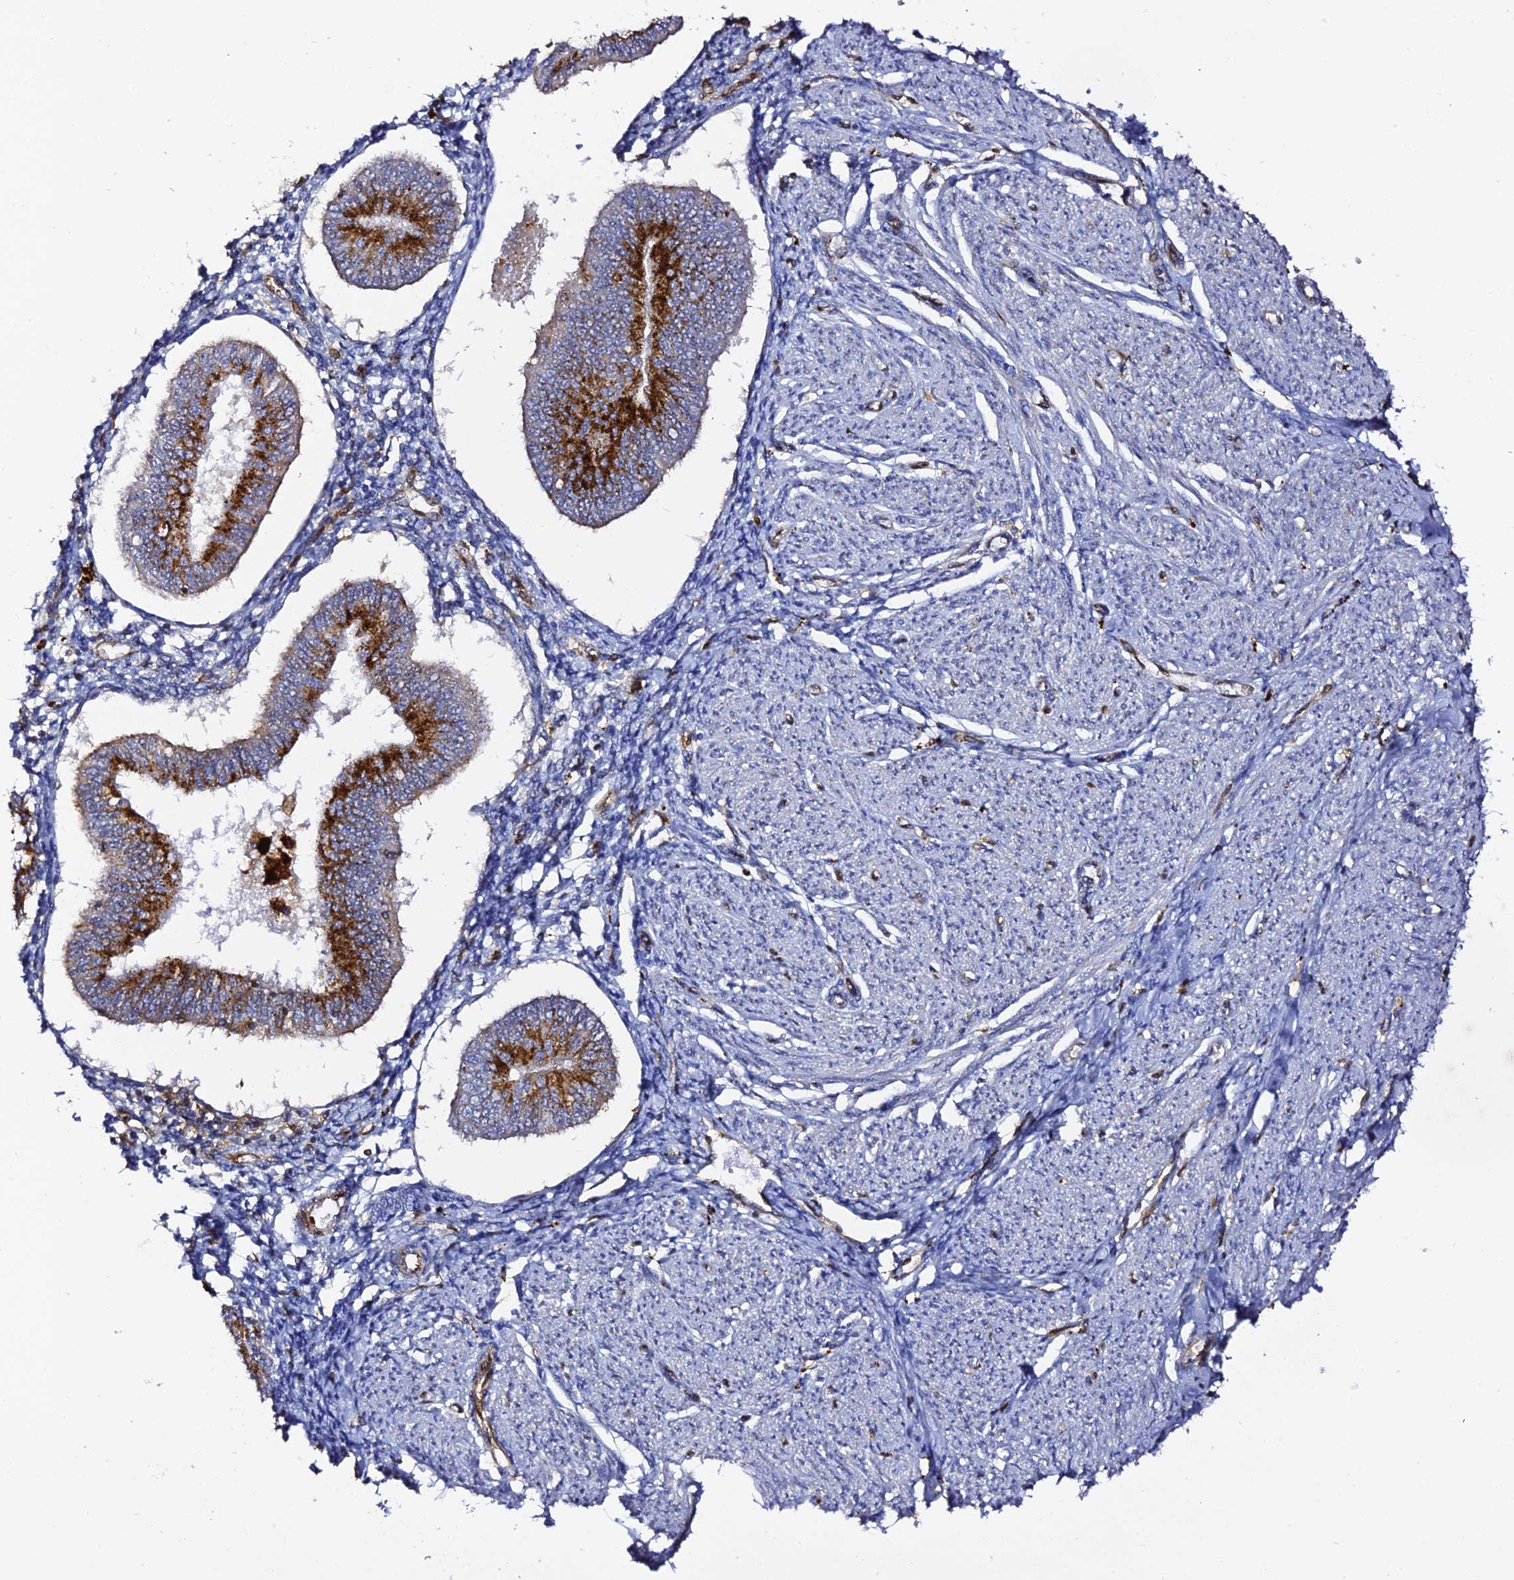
{"staining": {"intensity": "strong", "quantity": "25%-75%", "location": "cytoplasmic/membranous"}, "tissue": "endometrial cancer", "cell_type": "Tumor cells", "image_type": "cancer", "snomed": [{"axis": "morphology", "description": "Adenocarcinoma, NOS"}, {"axis": "topography", "description": "Endometrium"}], "caption": "Immunohistochemistry micrograph of adenocarcinoma (endometrial) stained for a protein (brown), which shows high levels of strong cytoplasmic/membranous positivity in about 25%-75% of tumor cells.", "gene": "TRPV2", "patient": {"sex": "female", "age": 58}}